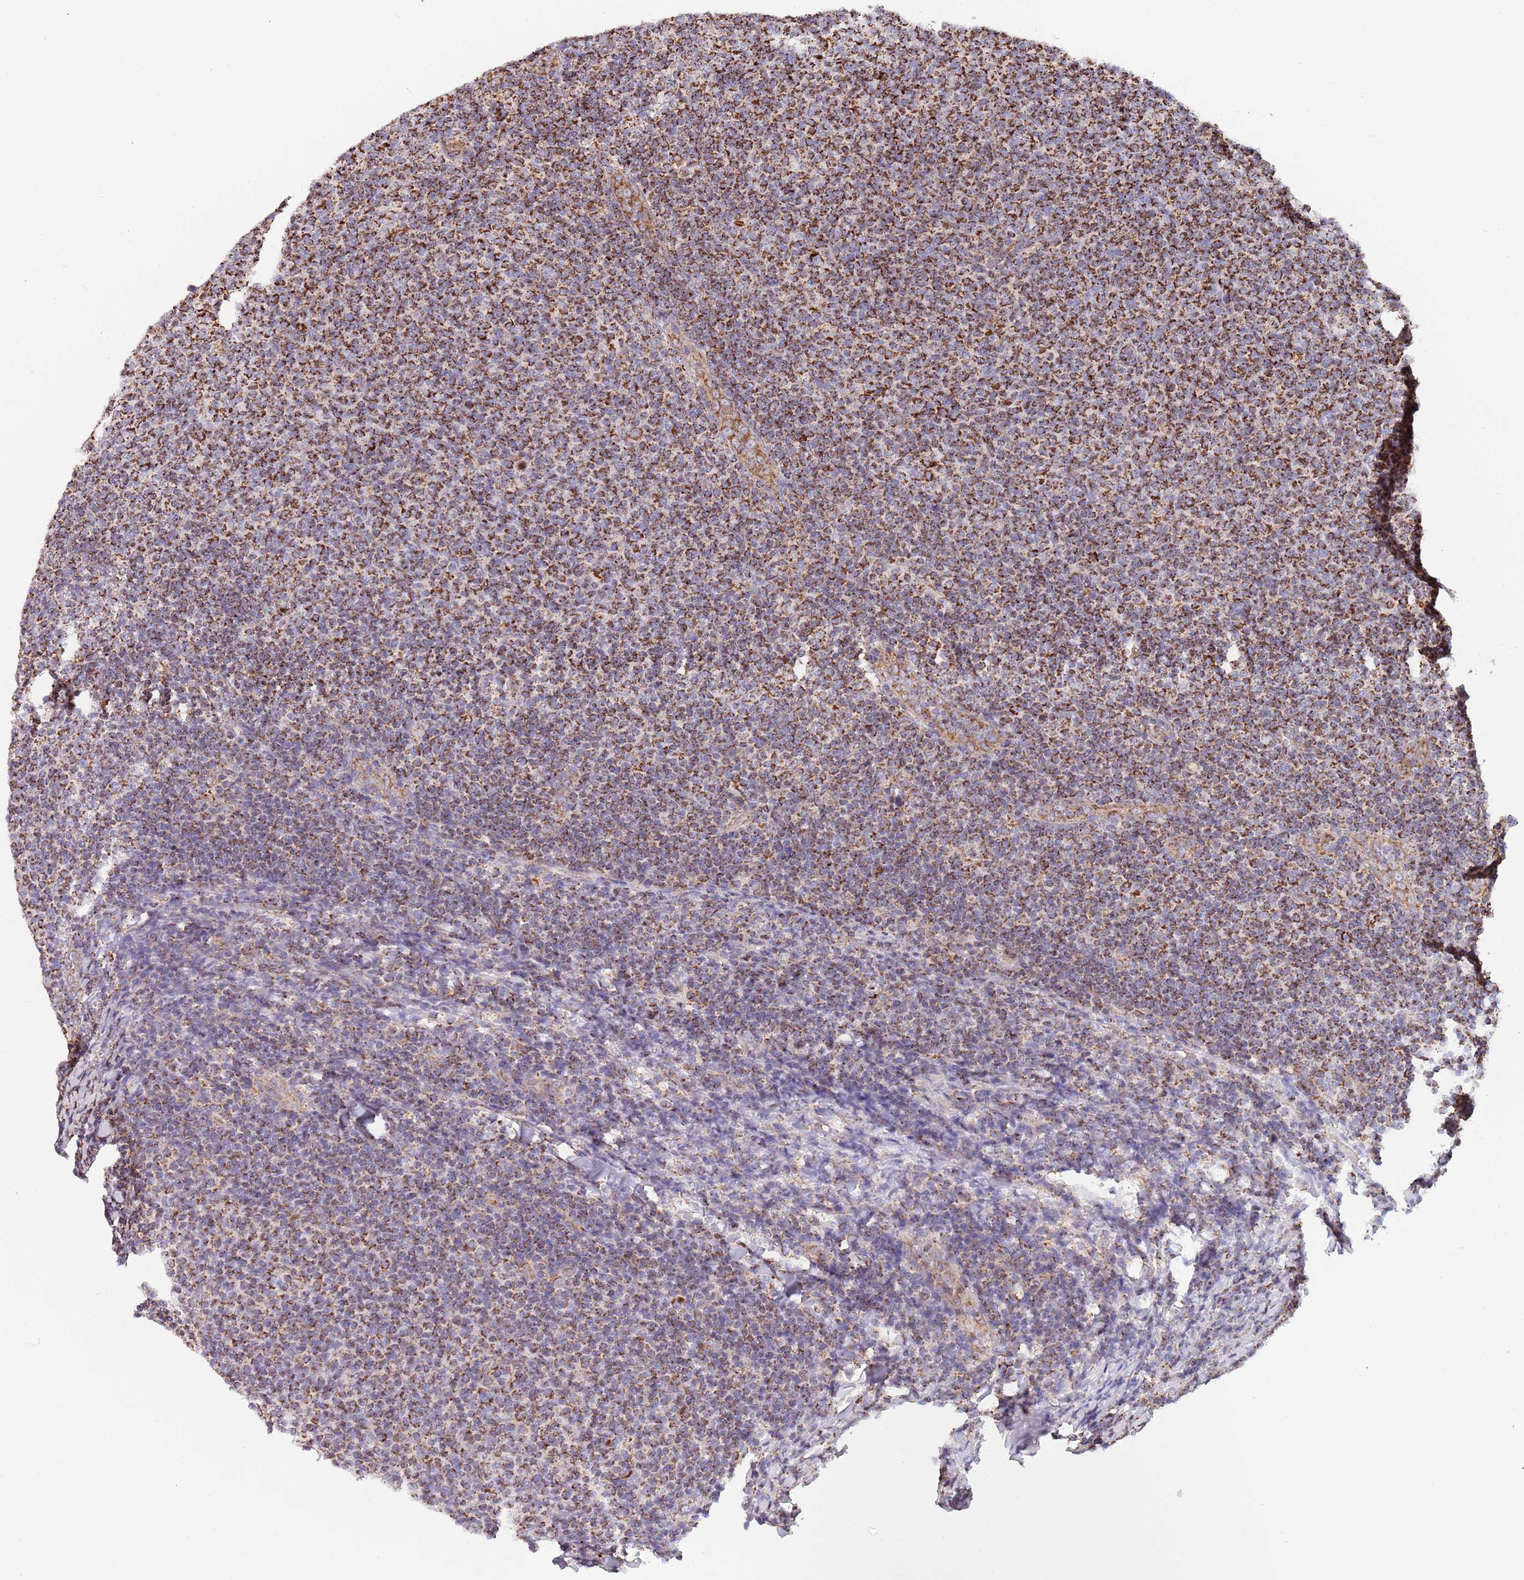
{"staining": {"intensity": "strong", "quantity": ">75%", "location": "cytoplasmic/membranous"}, "tissue": "lymphoma", "cell_type": "Tumor cells", "image_type": "cancer", "snomed": [{"axis": "morphology", "description": "Malignant lymphoma, non-Hodgkin's type, Low grade"}, {"axis": "topography", "description": "Lymph node"}], "caption": "DAB (3,3'-diaminobenzidine) immunohistochemical staining of human malignant lymphoma, non-Hodgkin's type (low-grade) displays strong cytoplasmic/membranous protein staining in approximately >75% of tumor cells.", "gene": "VPS16", "patient": {"sex": "male", "age": 66}}